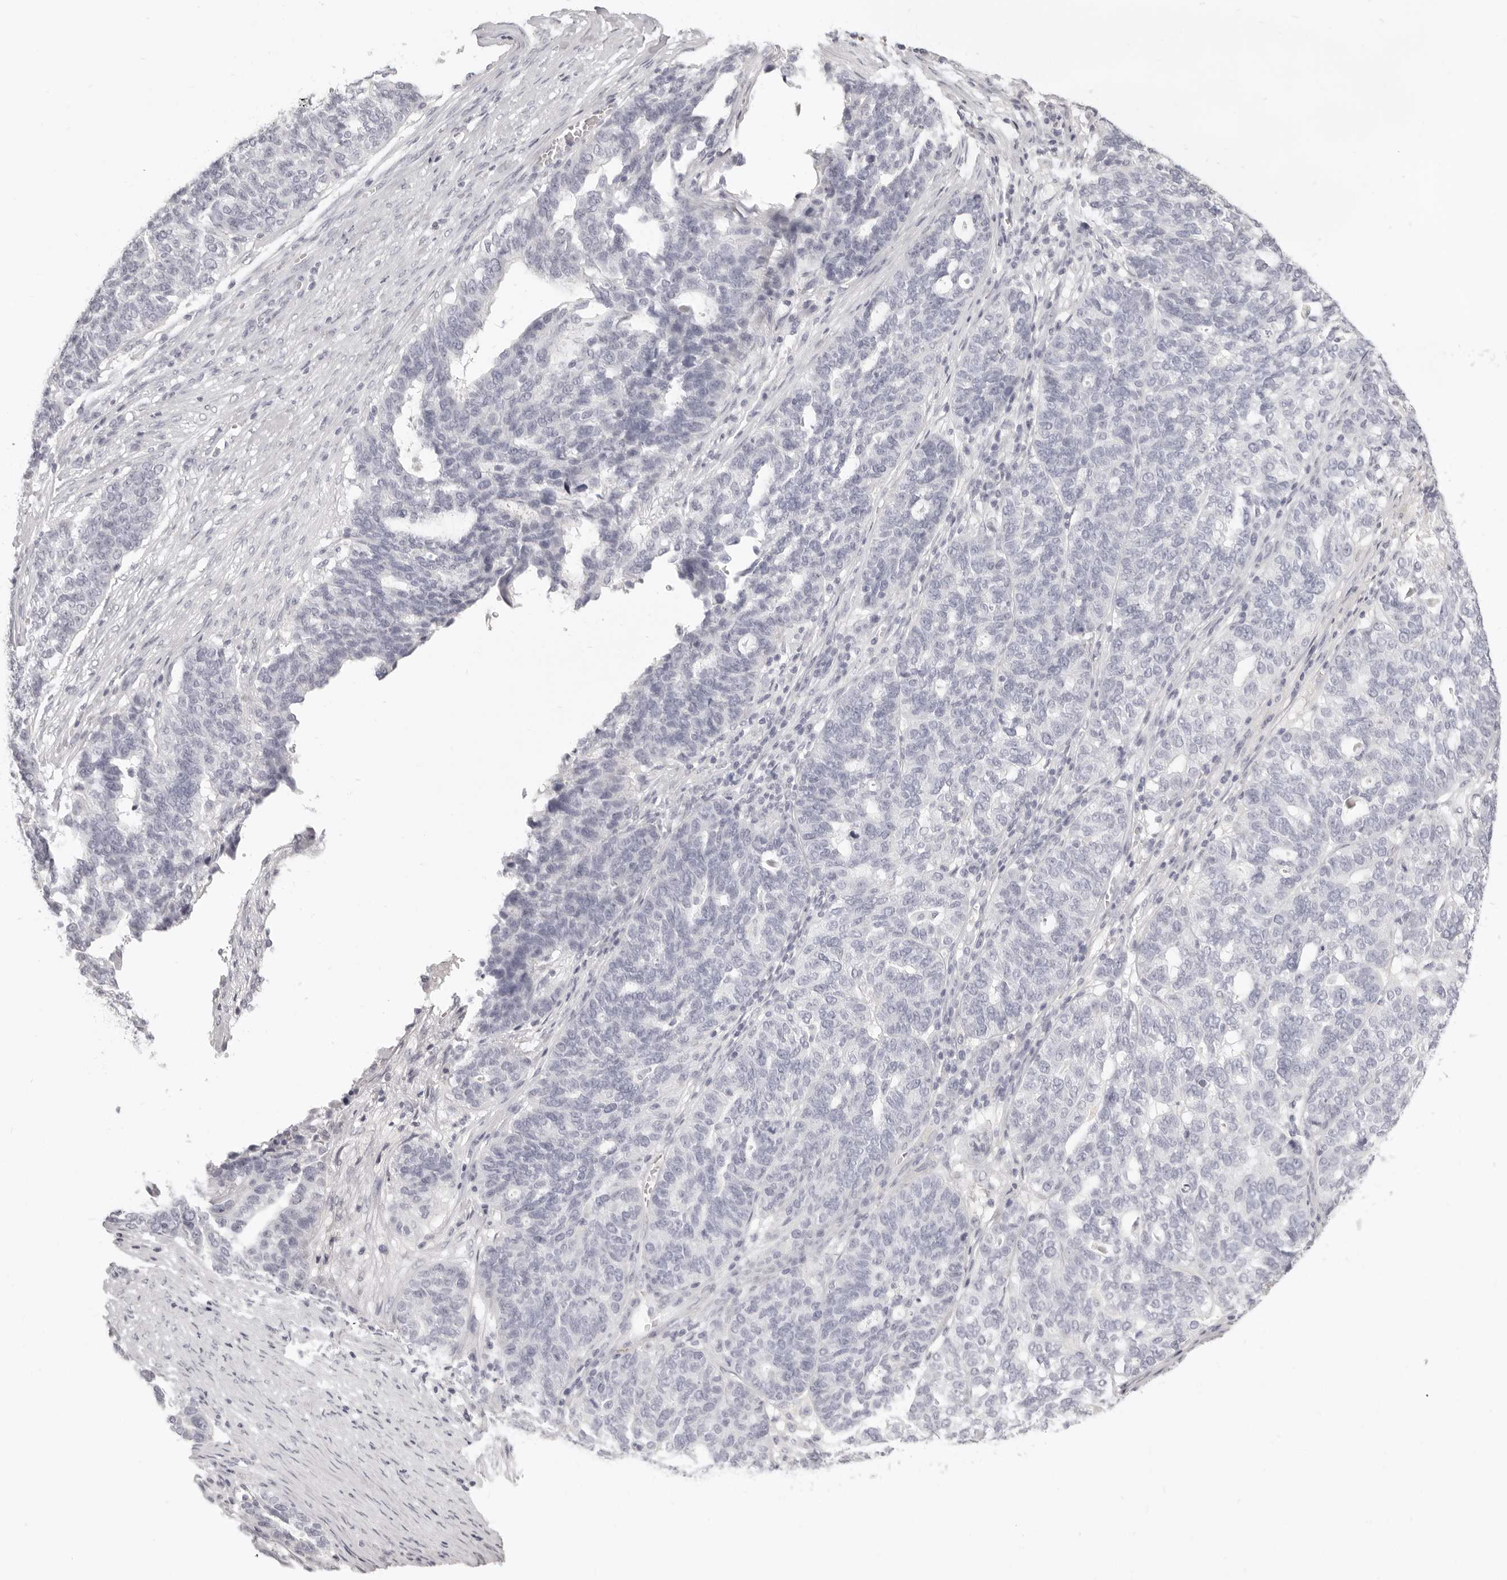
{"staining": {"intensity": "negative", "quantity": "none", "location": "none"}, "tissue": "ovarian cancer", "cell_type": "Tumor cells", "image_type": "cancer", "snomed": [{"axis": "morphology", "description": "Cystadenocarcinoma, serous, NOS"}, {"axis": "topography", "description": "Ovary"}], "caption": "Protein analysis of ovarian cancer shows no significant positivity in tumor cells.", "gene": "FABP1", "patient": {"sex": "female", "age": 59}}